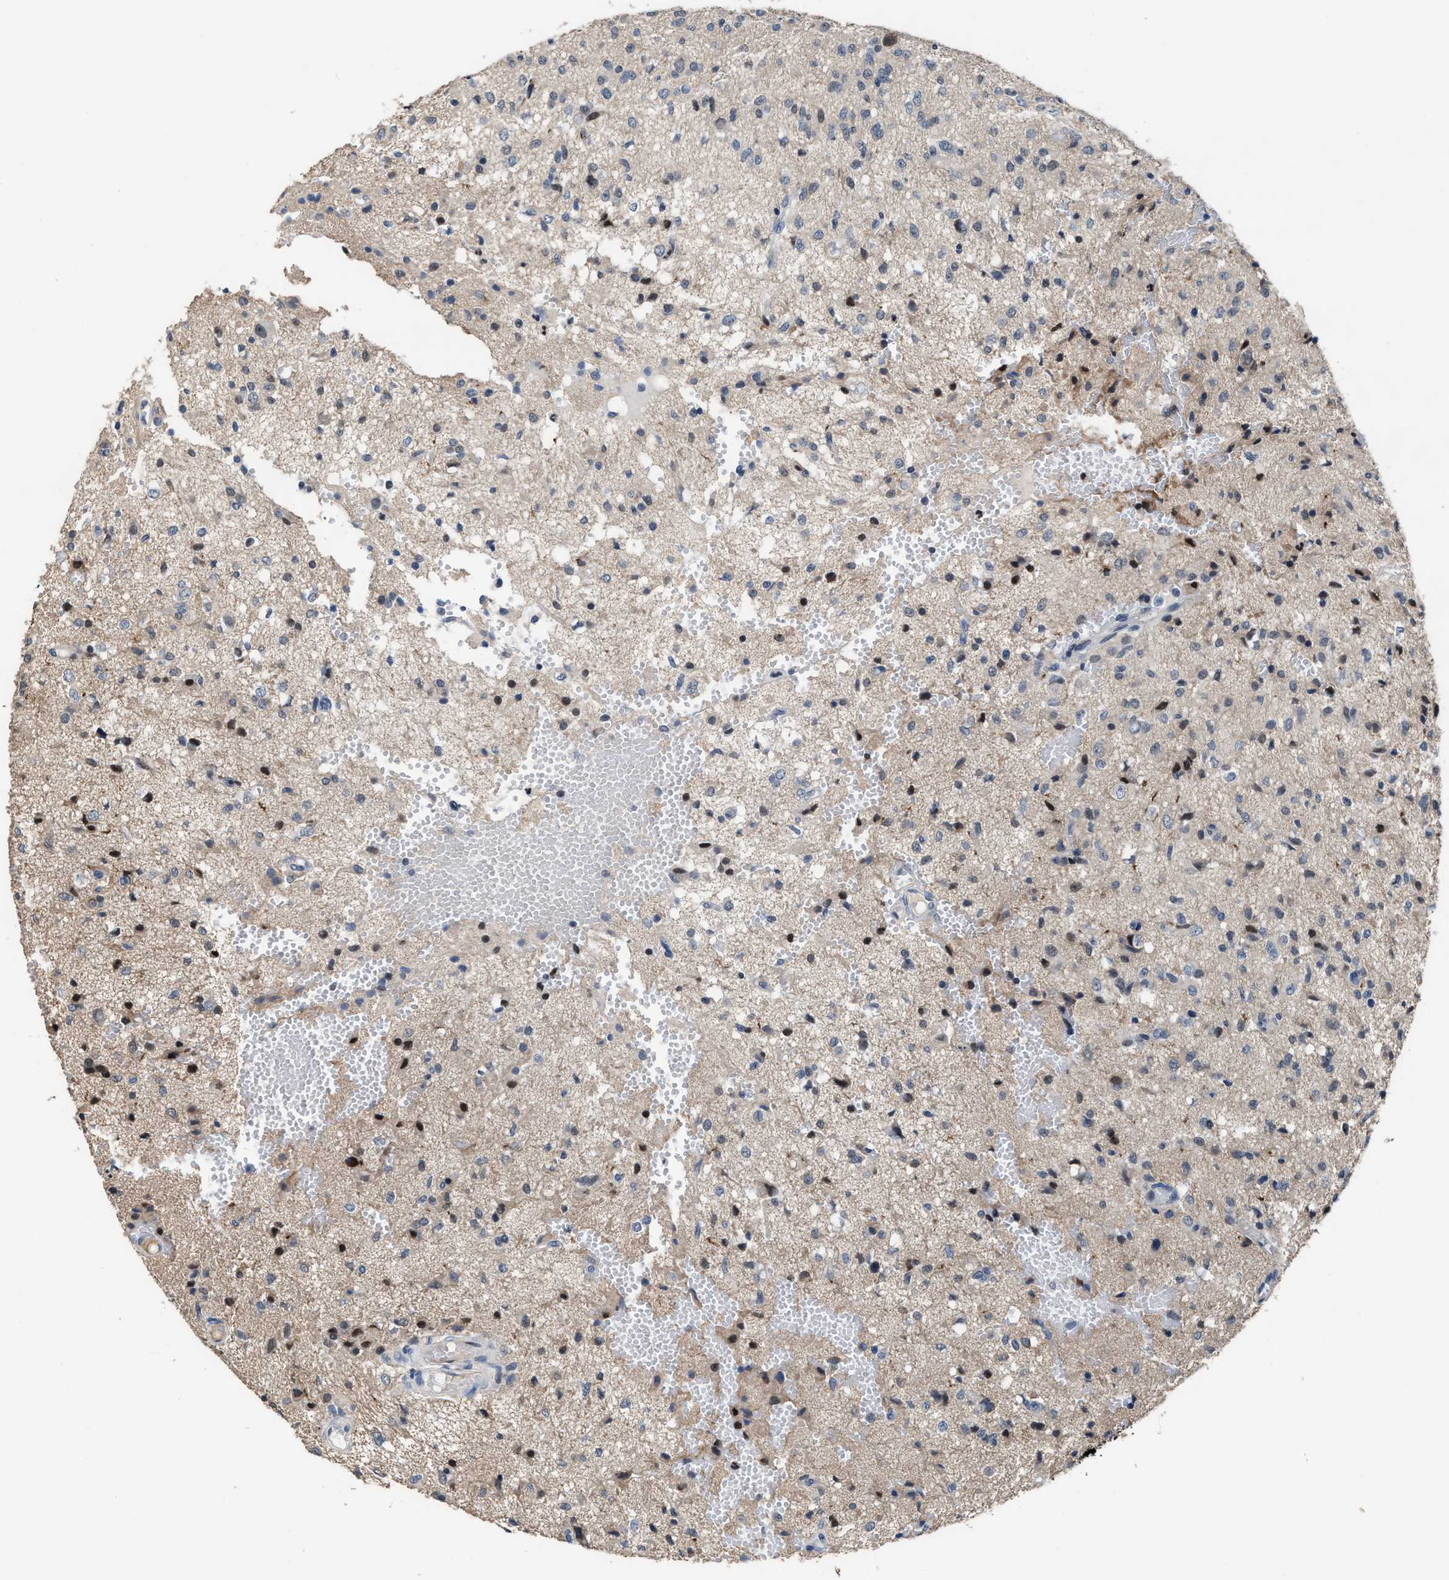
{"staining": {"intensity": "strong", "quantity": "<25%", "location": "nuclear"}, "tissue": "glioma", "cell_type": "Tumor cells", "image_type": "cancer", "snomed": [{"axis": "morphology", "description": "Glioma, malignant, High grade"}, {"axis": "topography", "description": "Brain"}], "caption": "Human glioma stained with a protein marker shows strong staining in tumor cells.", "gene": "ZNF20", "patient": {"sex": "female", "age": 59}}